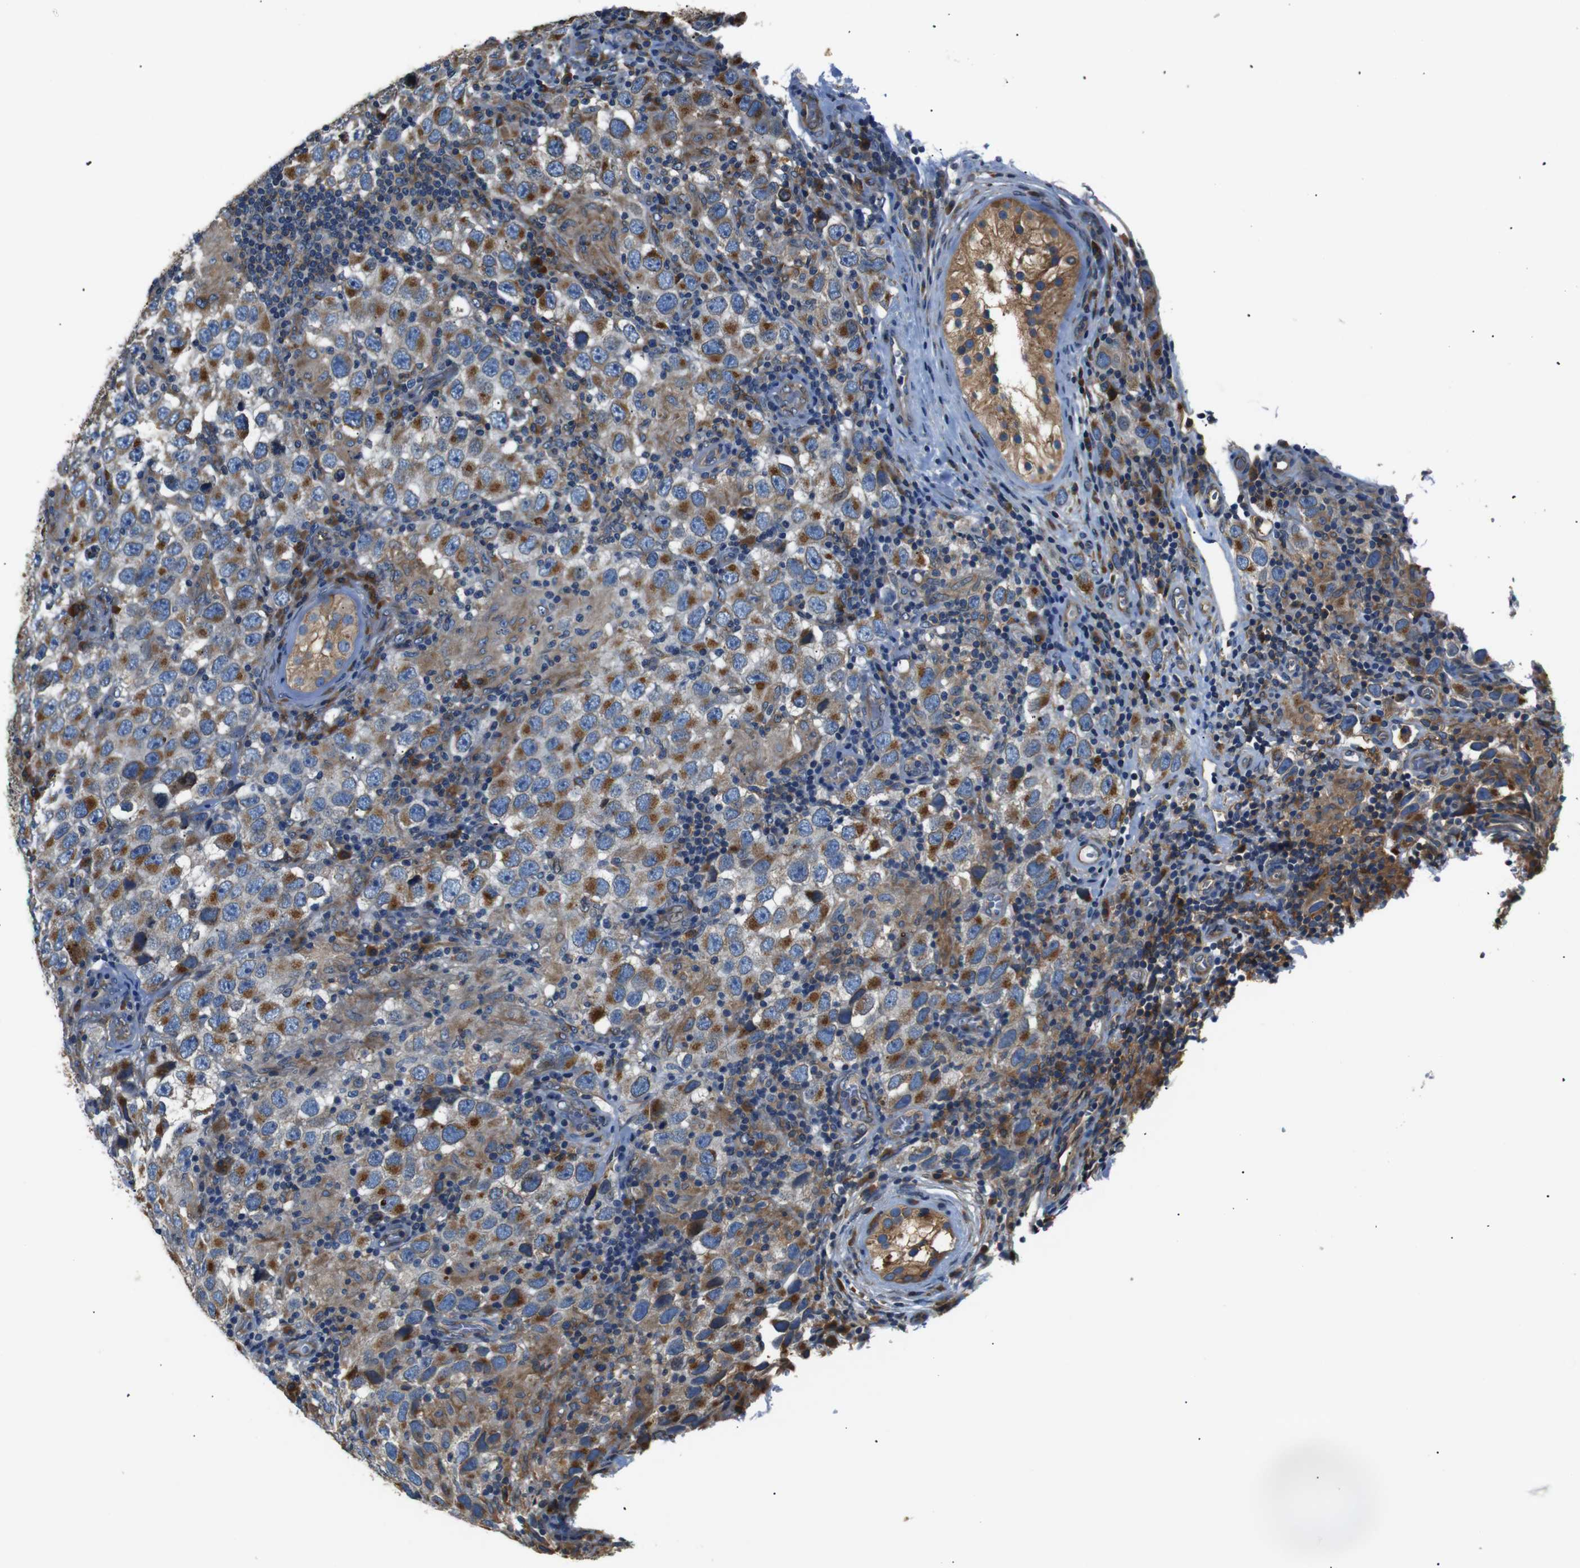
{"staining": {"intensity": "moderate", "quantity": ">75%", "location": "cytoplasmic/membranous"}, "tissue": "testis cancer", "cell_type": "Tumor cells", "image_type": "cancer", "snomed": [{"axis": "morphology", "description": "Carcinoma, Embryonal, NOS"}, {"axis": "topography", "description": "Testis"}], "caption": "A brown stain highlights moderate cytoplasmic/membranous positivity of a protein in human testis cancer (embryonal carcinoma) tumor cells.", "gene": "TMED2", "patient": {"sex": "male", "age": 21}}